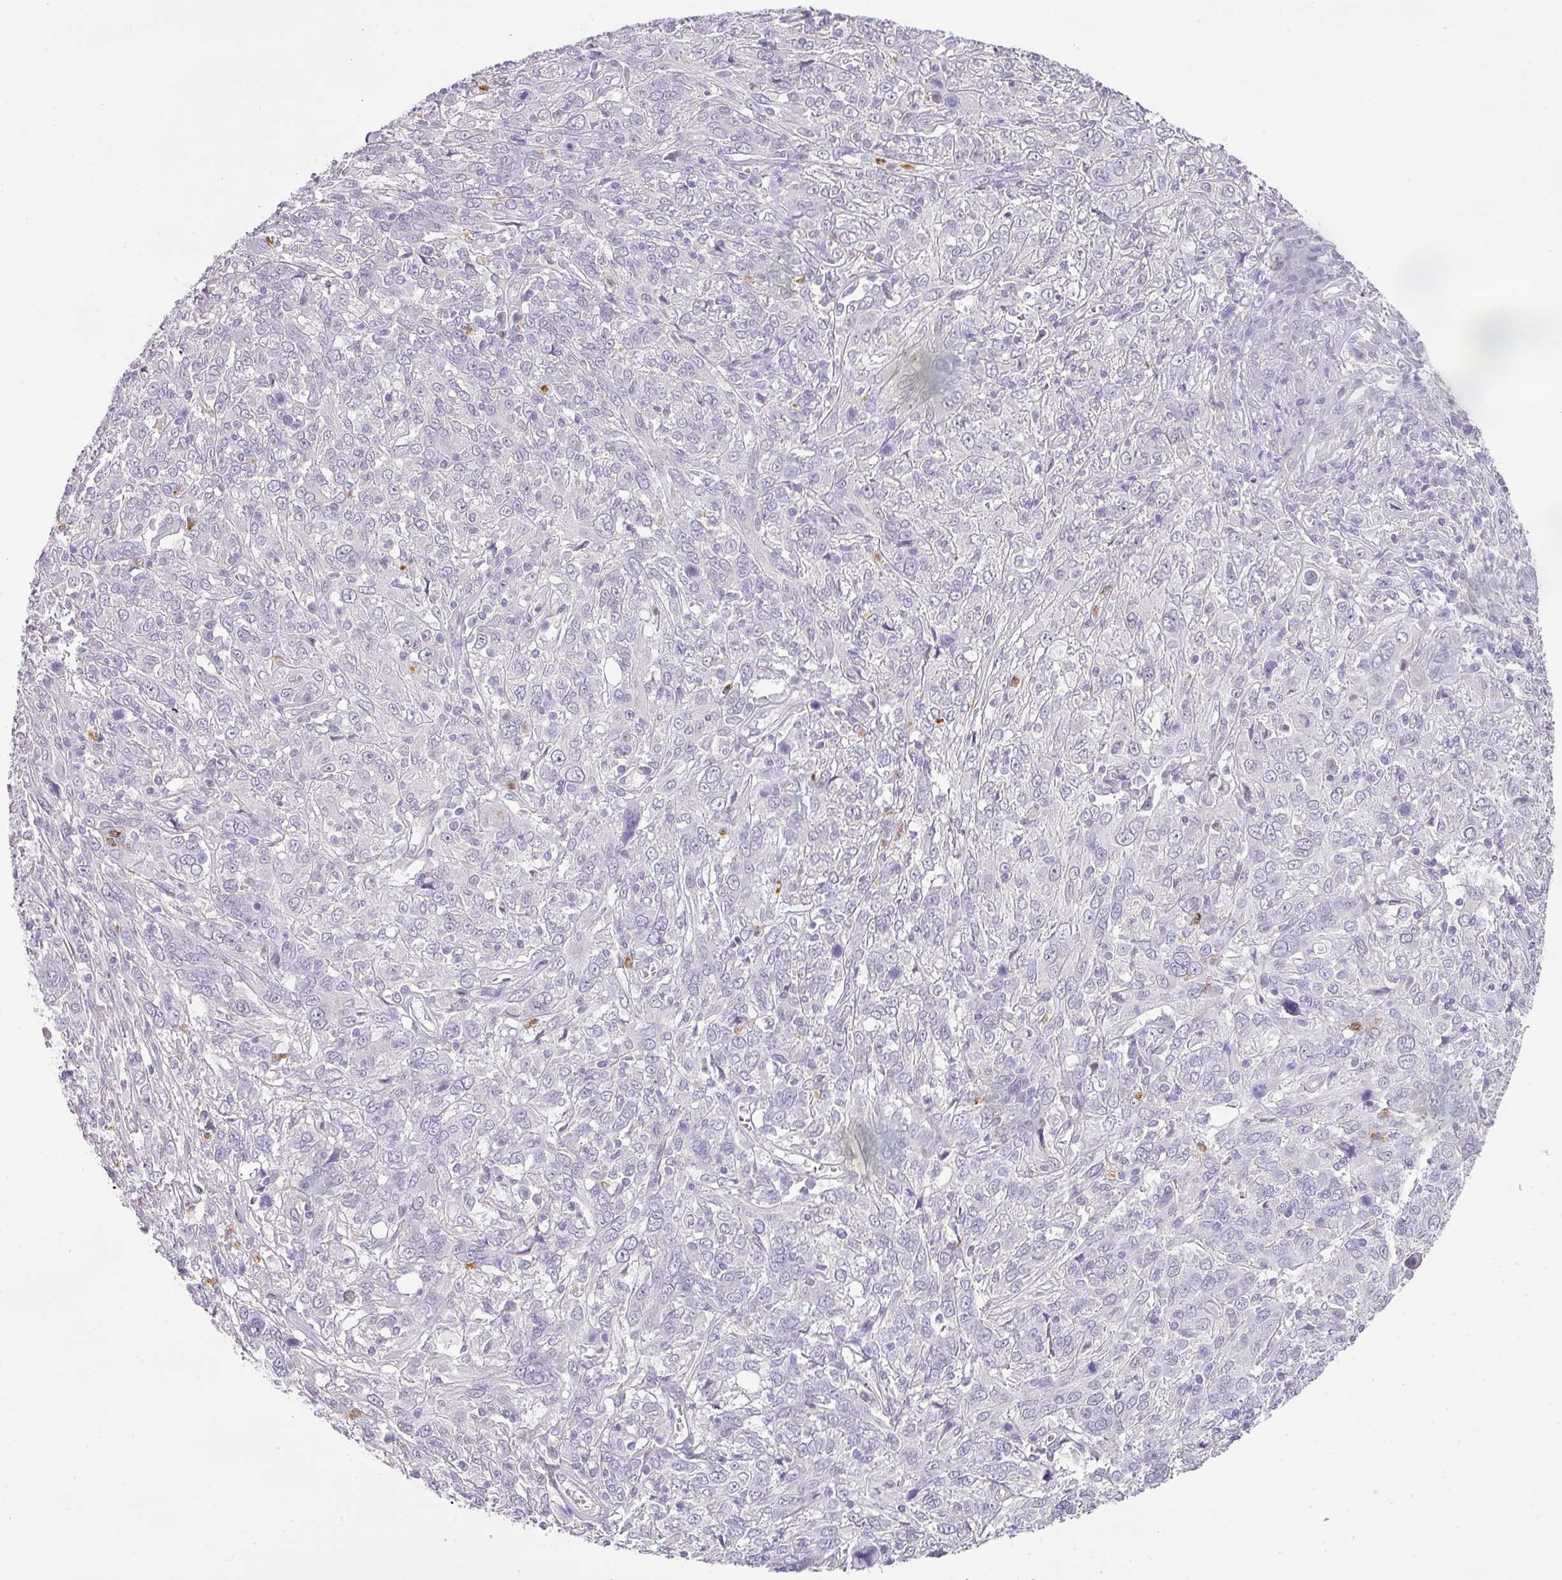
{"staining": {"intensity": "negative", "quantity": "none", "location": "none"}, "tissue": "cervical cancer", "cell_type": "Tumor cells", "image_type": "cancer", "snomed": [{"axis": "morphology", "description": "Squamous cell carcinoma, NOS"}, {"axis": "topography", "description": "Cervix"}], "caption": "DAB immunohistochemical staining of cervical cancer (squamous cell carcinoma) shows no significant positivity in tumor cells. (DAB (3,3'-diaminobenzidine) immunohistochemistry (IHC) visualized using brightfield microscopy, high magnification).", "gene": "BTLA", "patient": {"sex": "female", "age": 46}}